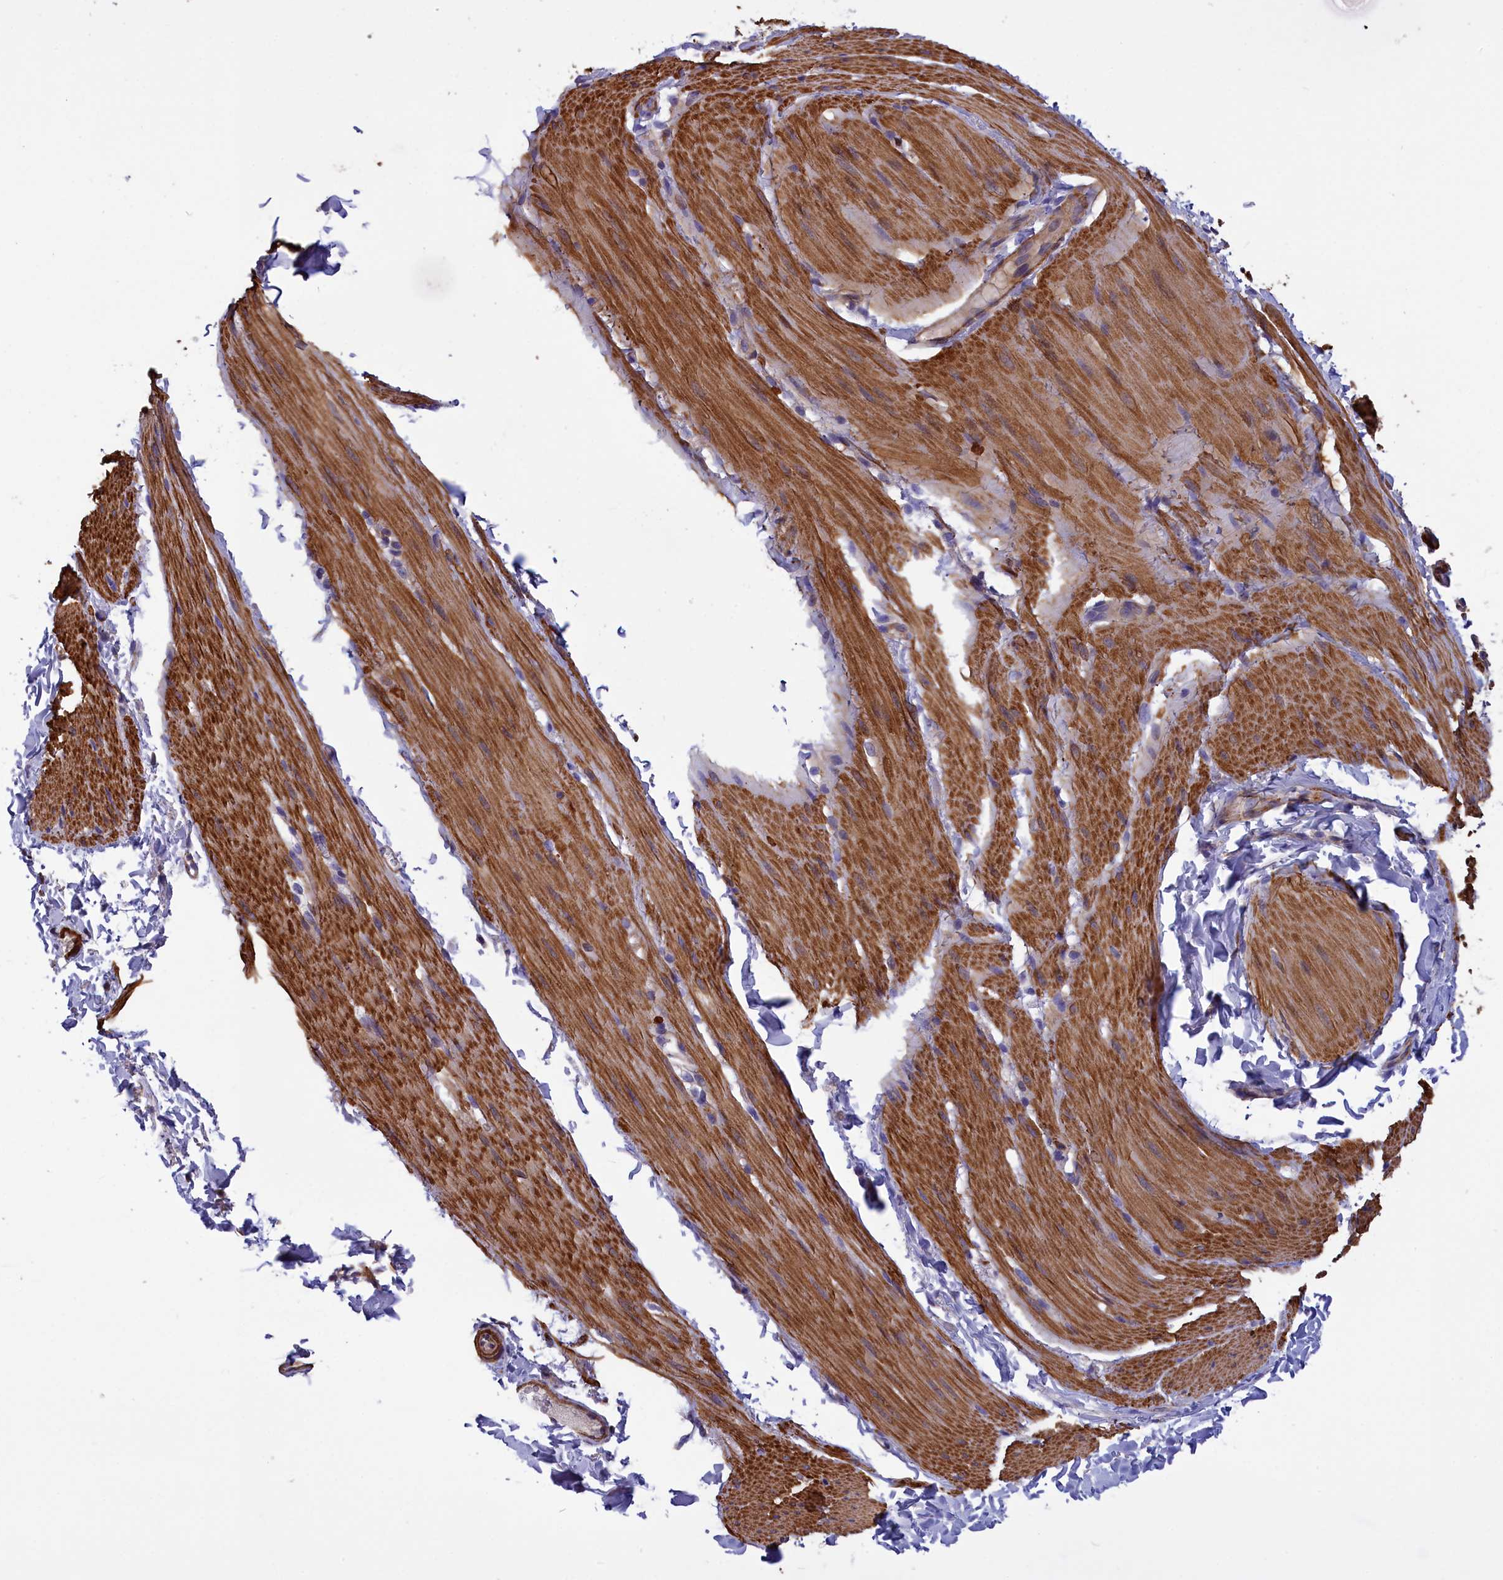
{"staining": {"intensity": "strong", "quantity": ">75%", "location": "cytoplasmic/membranous"}, "tissue": "smooth muscle", "cell_type": "Smooth muscle cells", "image_type": "normal", "snomed": [{"axis": "morphology", "description": "Normal tissue, NOS"}, {"axis": "topography", "description": "Smooth muscle"}, {"axis": "topography", "description": "Small intestine"}], "caption": "Smooth muscle cells display strong cytoplasmic/membranous staining in about >75% of cells in benign smooth muscle.", "gene": "AMDHD2", "patient": {"sex": "female", "age": 84}}